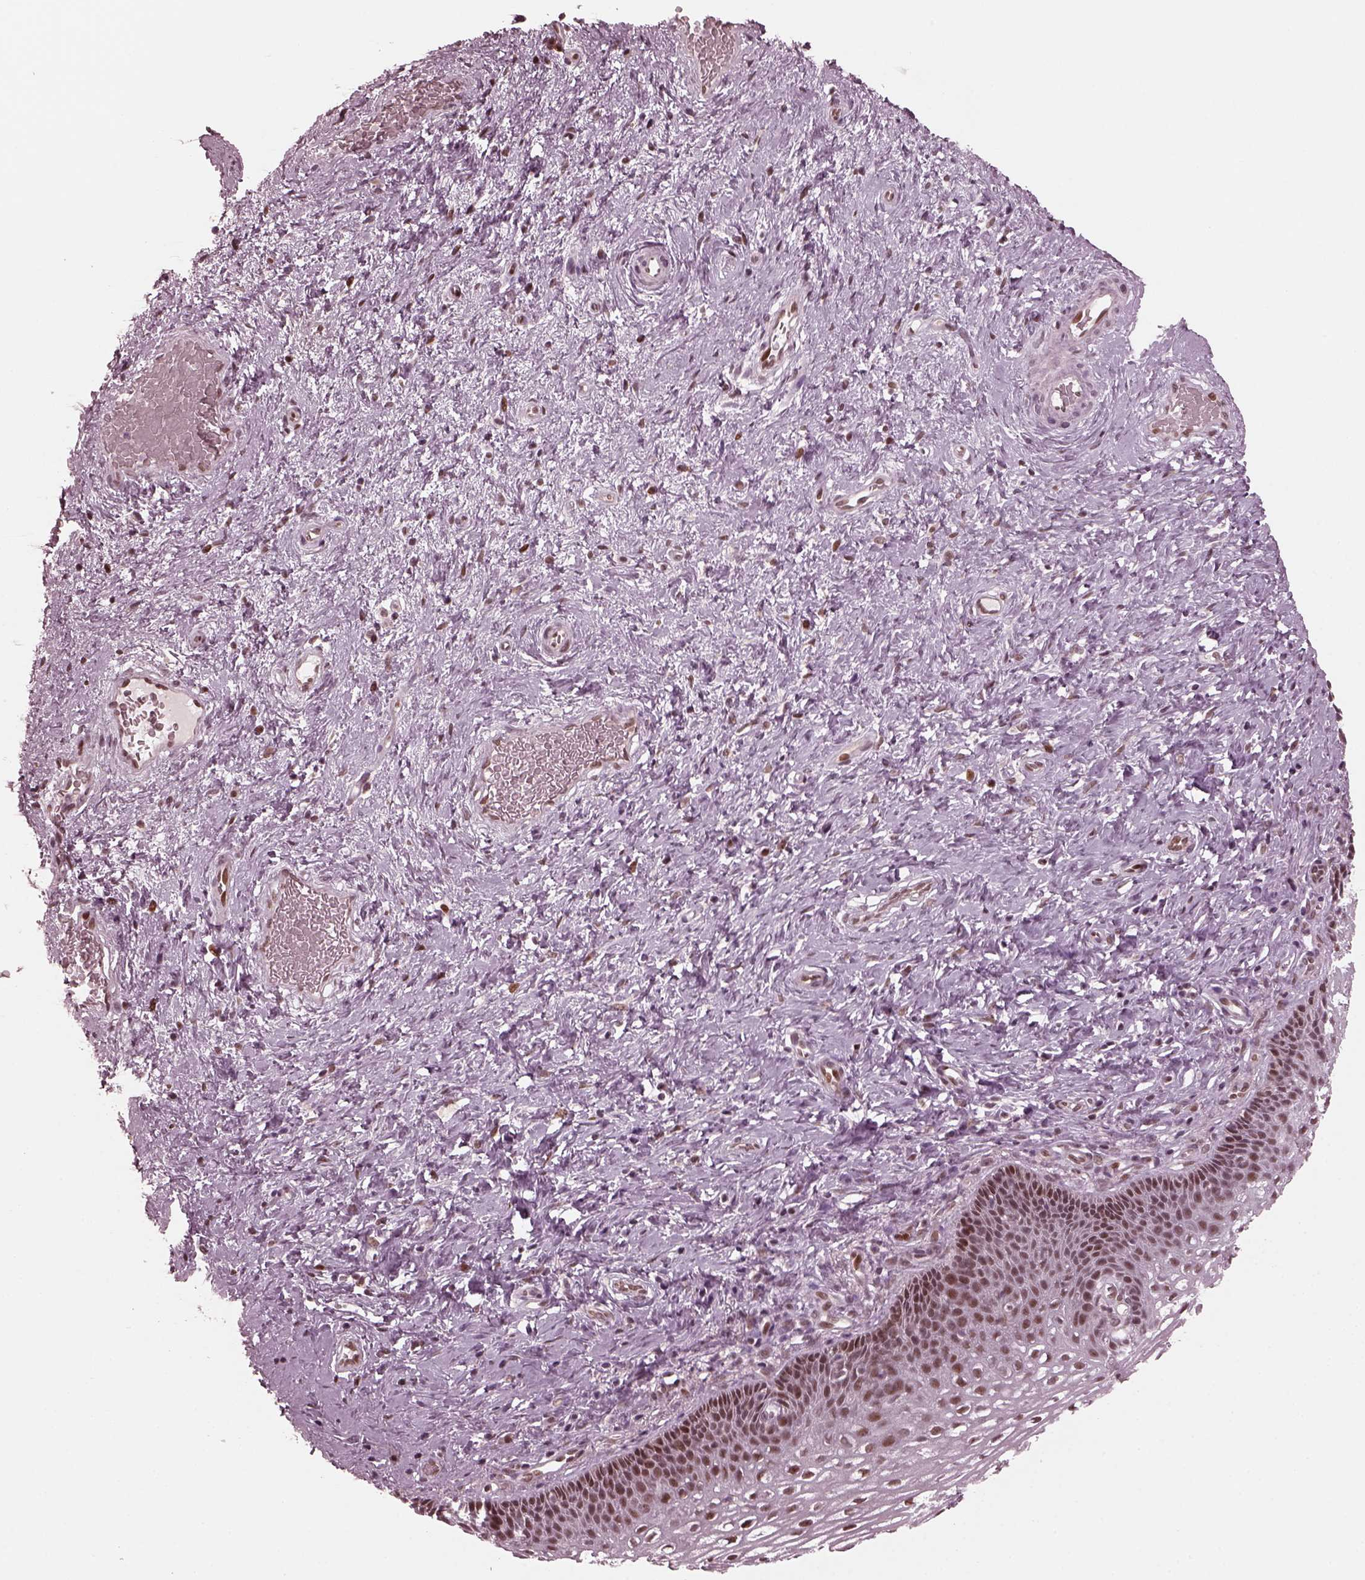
{"staining": {"intensity": "negative", "quantity": "none", "location": "none"}, "tissue": "cervix", "cell_type": "Glandular cells", "image_type": "normal", "snomed": [{"axis": "morphology", "description": "Normal tissue, NOS"}, {"axis": "topography", "description": "Cervix"}], "caption": "IHC of normal cervix demonstrates no expression in glandular cells. (Immunohistochemistry, brightfield microscopy, high magnification).", "gene": "TRIB3", "patient": {"sex": "female", "age": 34}}